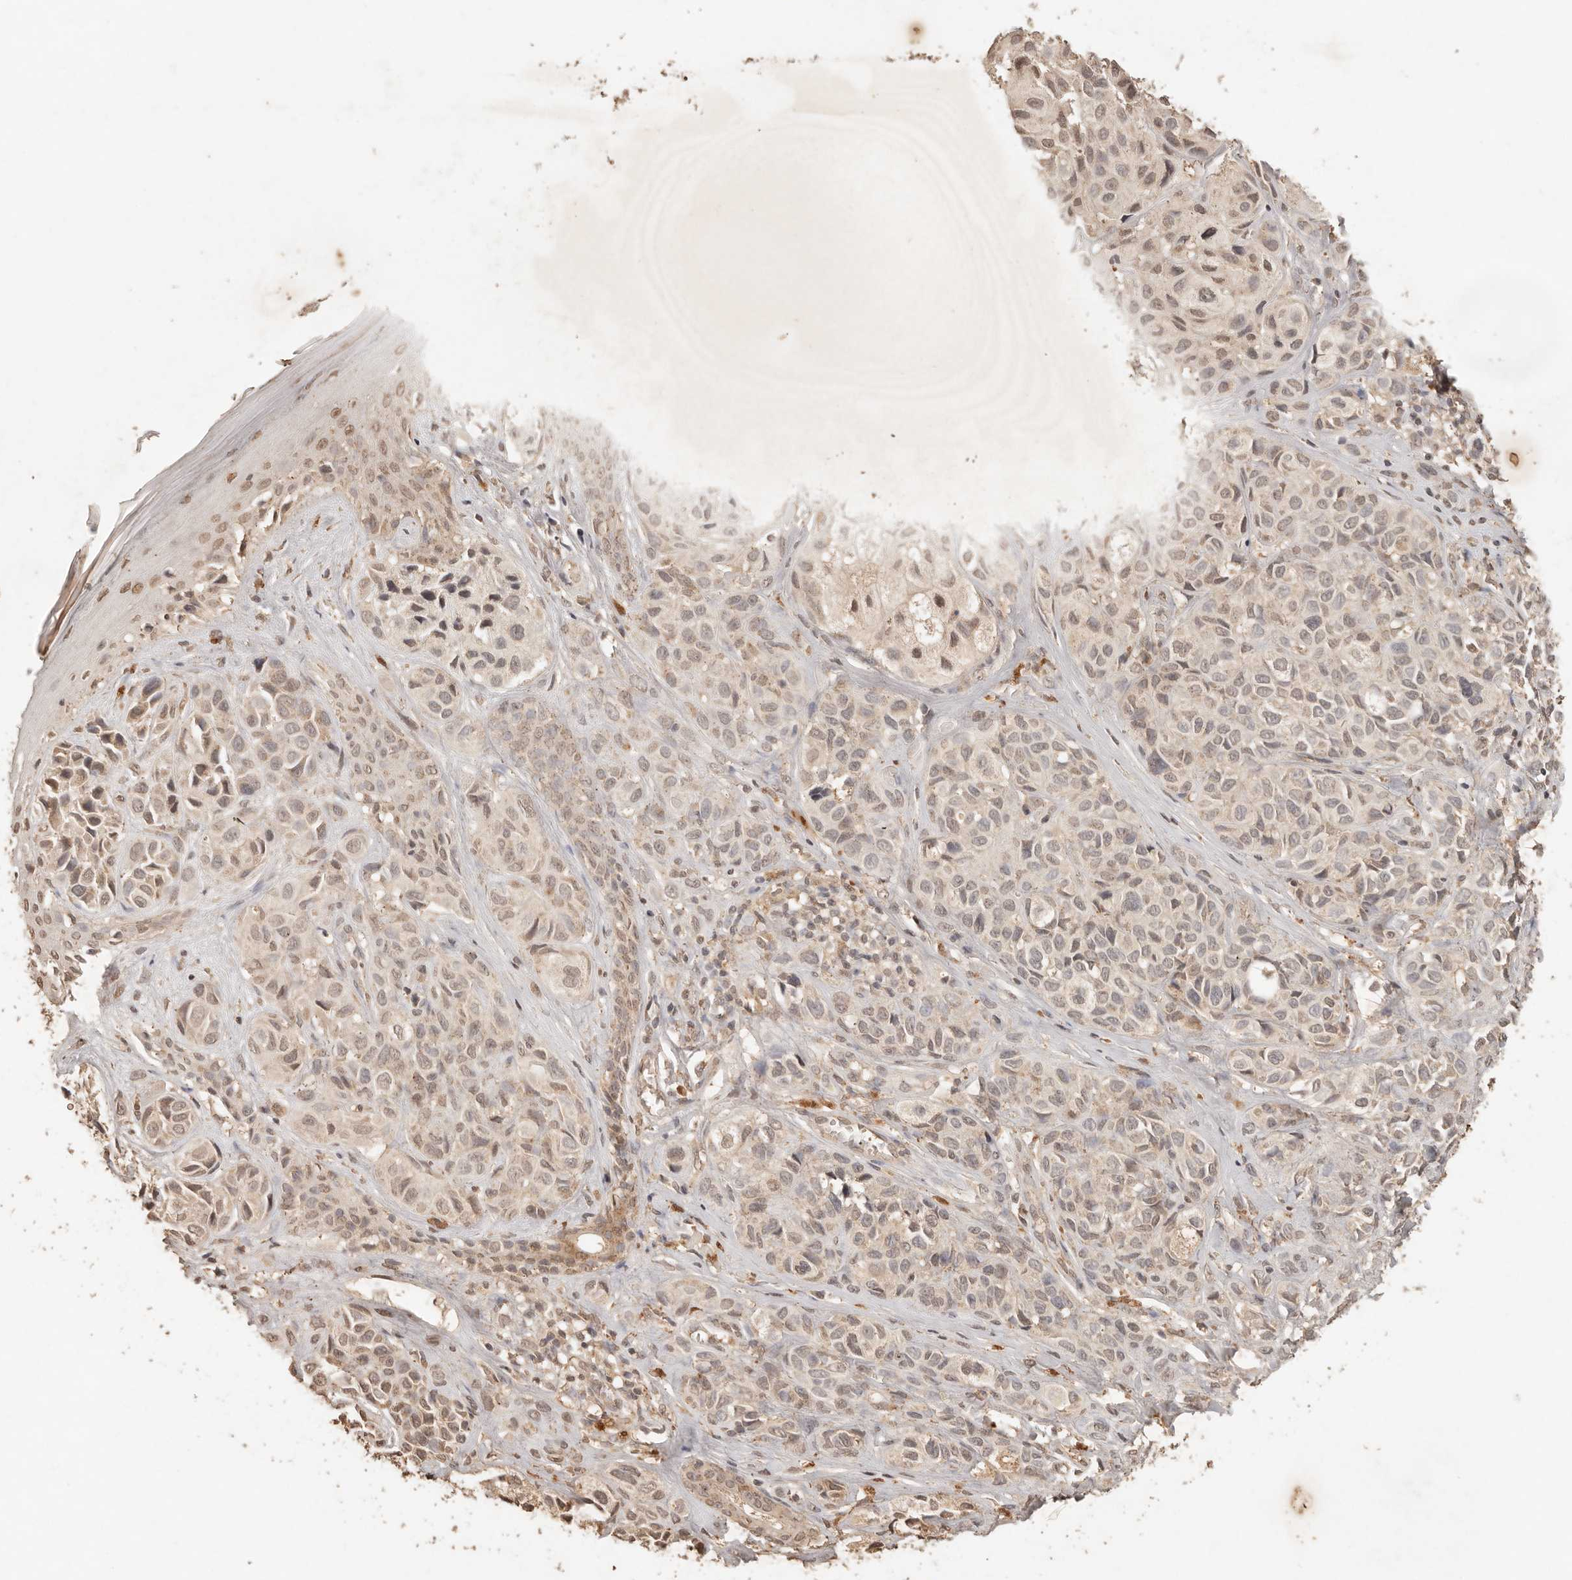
{"staining": {"intensity": "weak", "quantity": "25%-75%", "location": "cytoplasmic/membranous,nuclear"}, "tissue": "melanoma", "cell_type": "Tumor cells", "image_type": "cancer", "snomed": [{"axis": "morphology", "description": "Malignant melanoma, NOS"}, {"axis": "topography", "description": "Skin"}], "caption": "Weak cytoplasmic/membranous and nuclear positivity for a protein is seen in about 25%-75% of tumor cells of melanoma using immunohistochemistry.", "gene": "LMO4", "patient": {"sex": "female", "age": 58}}